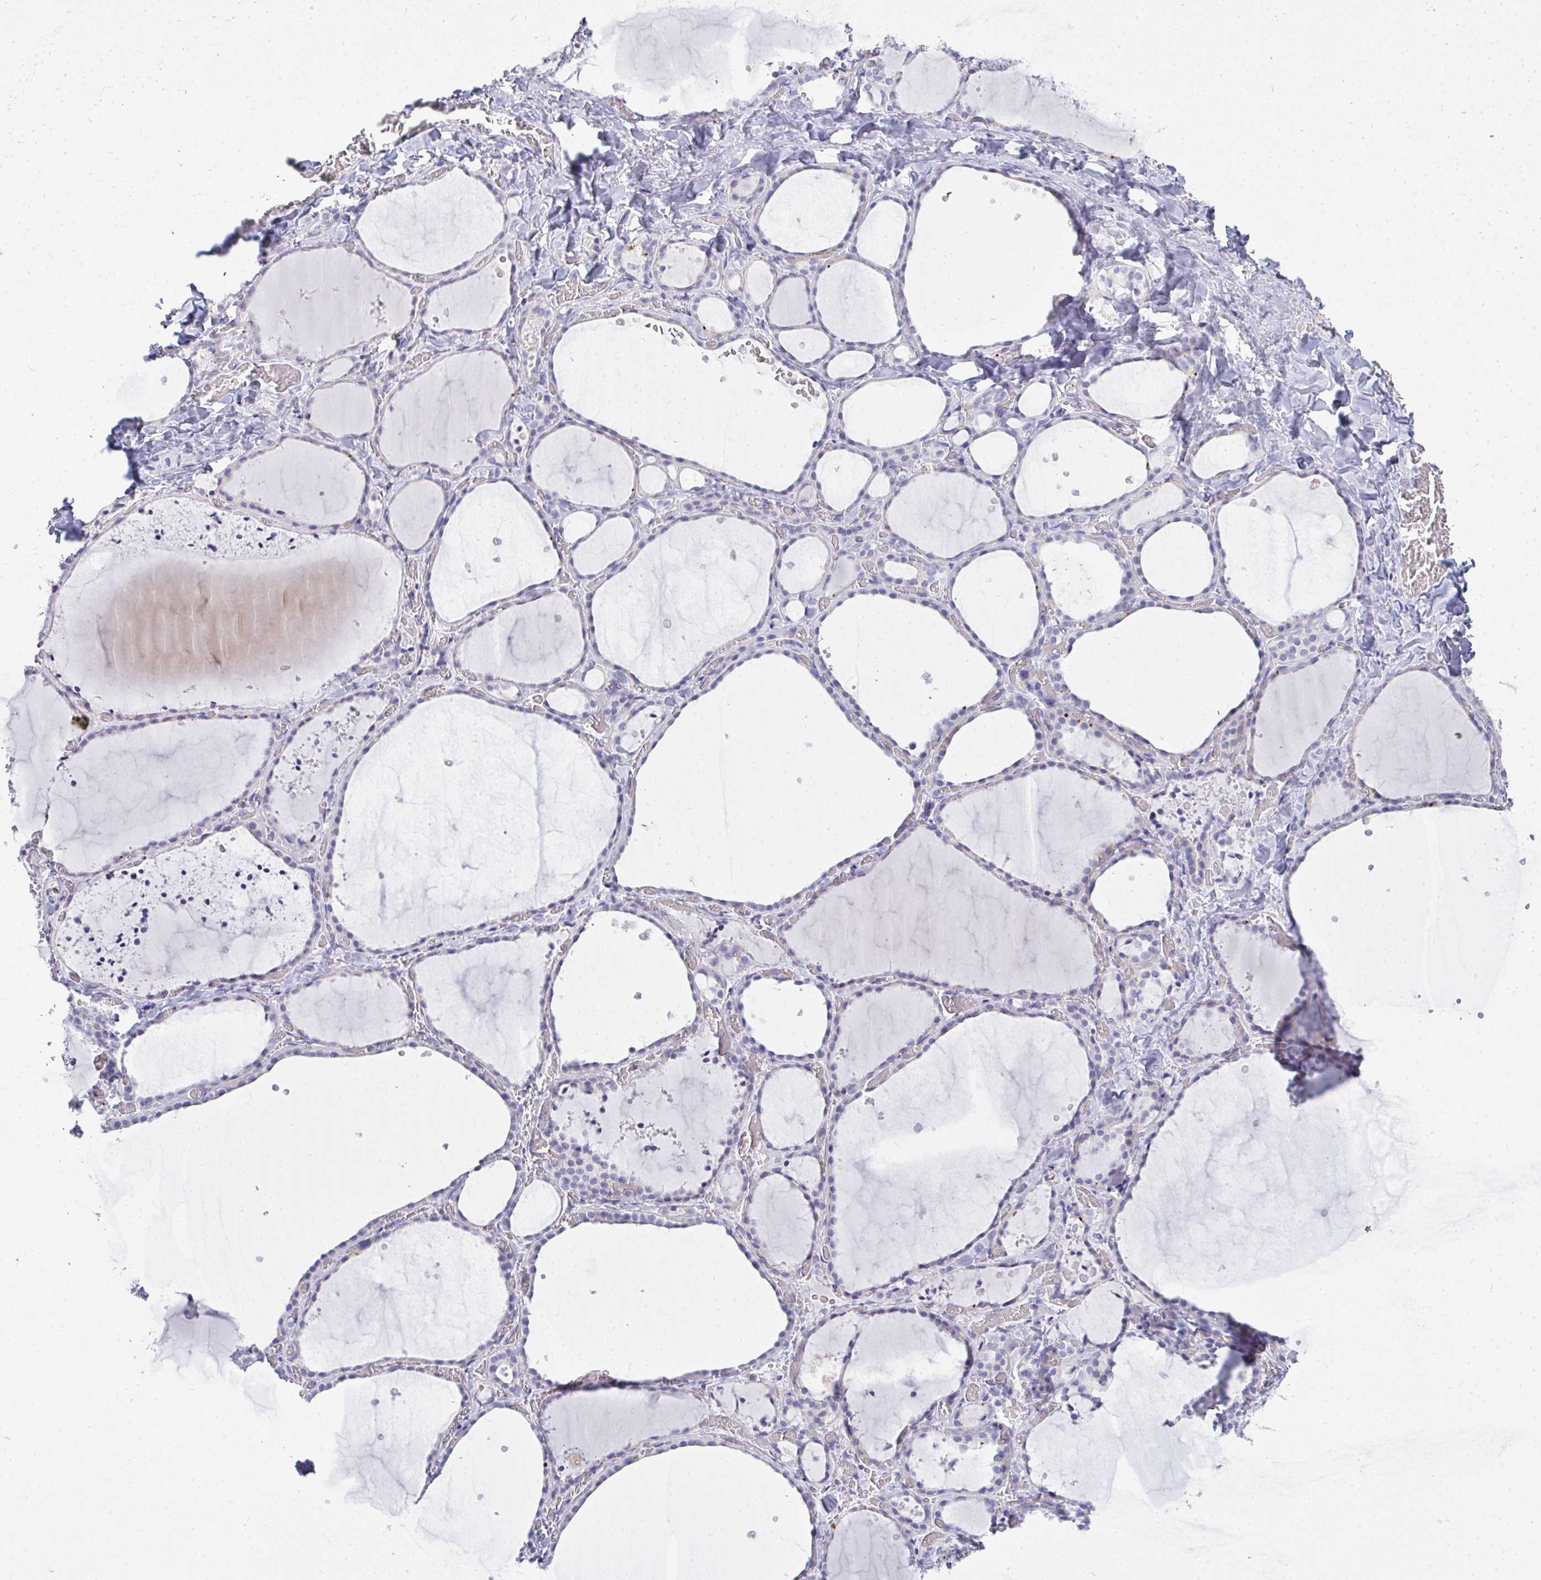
{"staining": {"intensity": "negative", "quantity": "none", "location": "none"}, "tissue": "thyroid gland", "cell_type": "Glandular cells", "image_type": "normal", "snomed": [{"axis": "morphology", "description": "Normal tissue, NOS"}, {"axis": "topography", "description": "Thyroid gland"}], "caption": "An immunohistochemistry (IHC) micrograph of normal thyroid gland is shown. There is no staining in glandular cells of thyroid gland. (DAB IHC visualized using brightfield microscopy, high magnification).", "gene": "GSDMB", "patient": {"sex": "female", "age": 36}}